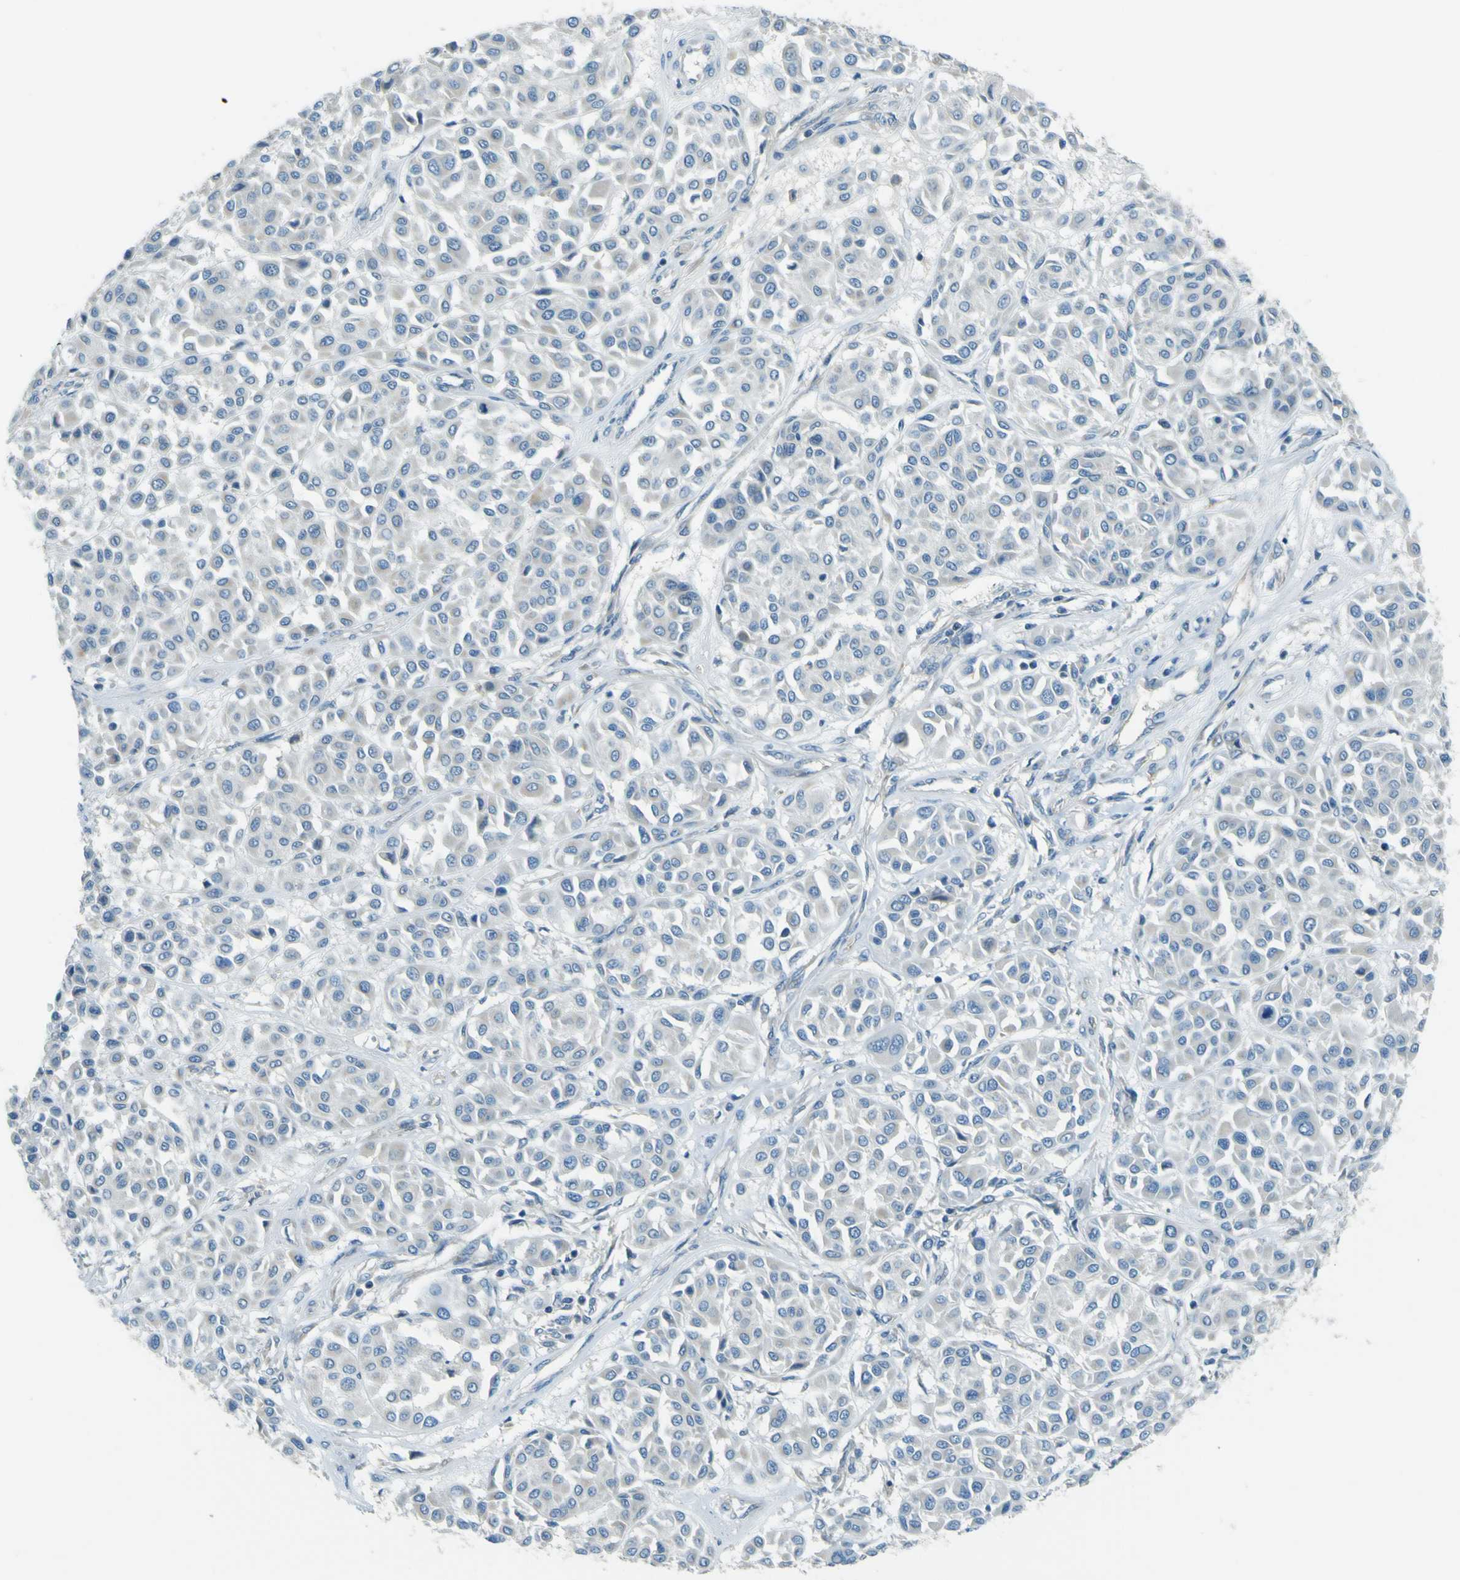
{"staining": {"intensity": "negative", "quantity": "none", "location": "none"}, "tissue": "melanoma", "cell_type": "Tumor cells", "image_type": "cancer", "snomed": [{"axis": "morphology", "description": "Malignant melanoma, Metastatic site"}, {"axis": "topography", "description": "Soft tissue"}], "caption": "Immunohistochemistry (IHC) image of melanoma stained for a protein (brown), which exhibits no staining in tumor cells.", "gene": "FKTN", "patient": {"sex": "male", "age": 41}}